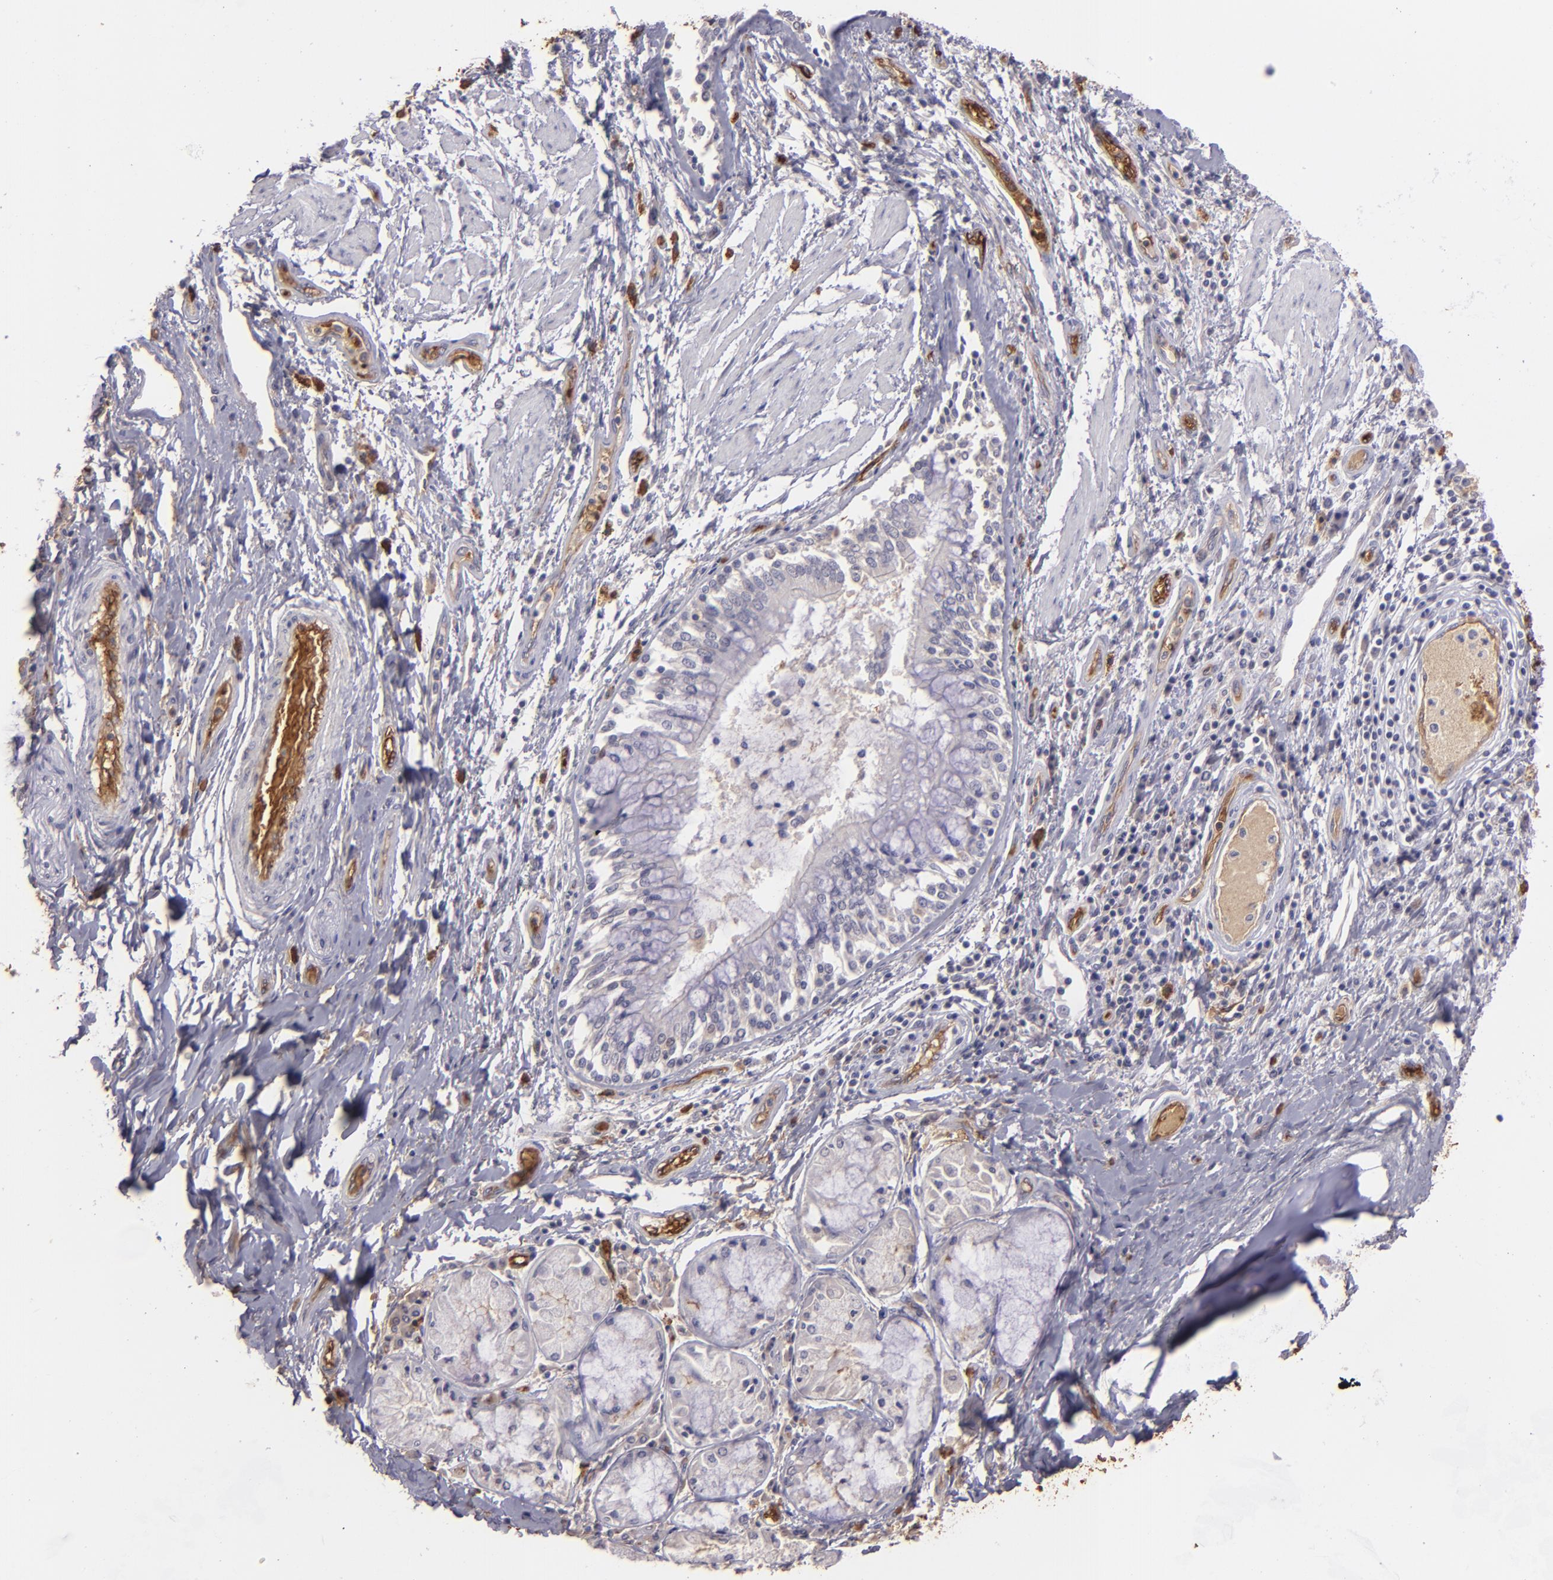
{"staining": {"intensity": "weak", "quantity": ">75%", "location": "cytoplasmic/membranous"}, "tissue": "bronchus", "cell_type": "Respiratory epithelial cells", "image_type": "normal", "snomed": [{"axis": "morphology", "description": "Normal tissue, NOS"}, {"axis": "topography", "description": "Cartilage tissue"}, {"axis": "topography", "description": "Bronchus"}, {"axis": "topography", "description": "Lung"}], "caption": "A histopathology image of human bronchus stained for a protein exhibits weak cytoplasmic/membranous brown staining in respiratory epithelial cells.", "gene": "ACE", "patient": {"sex": "female", "age": 49}}